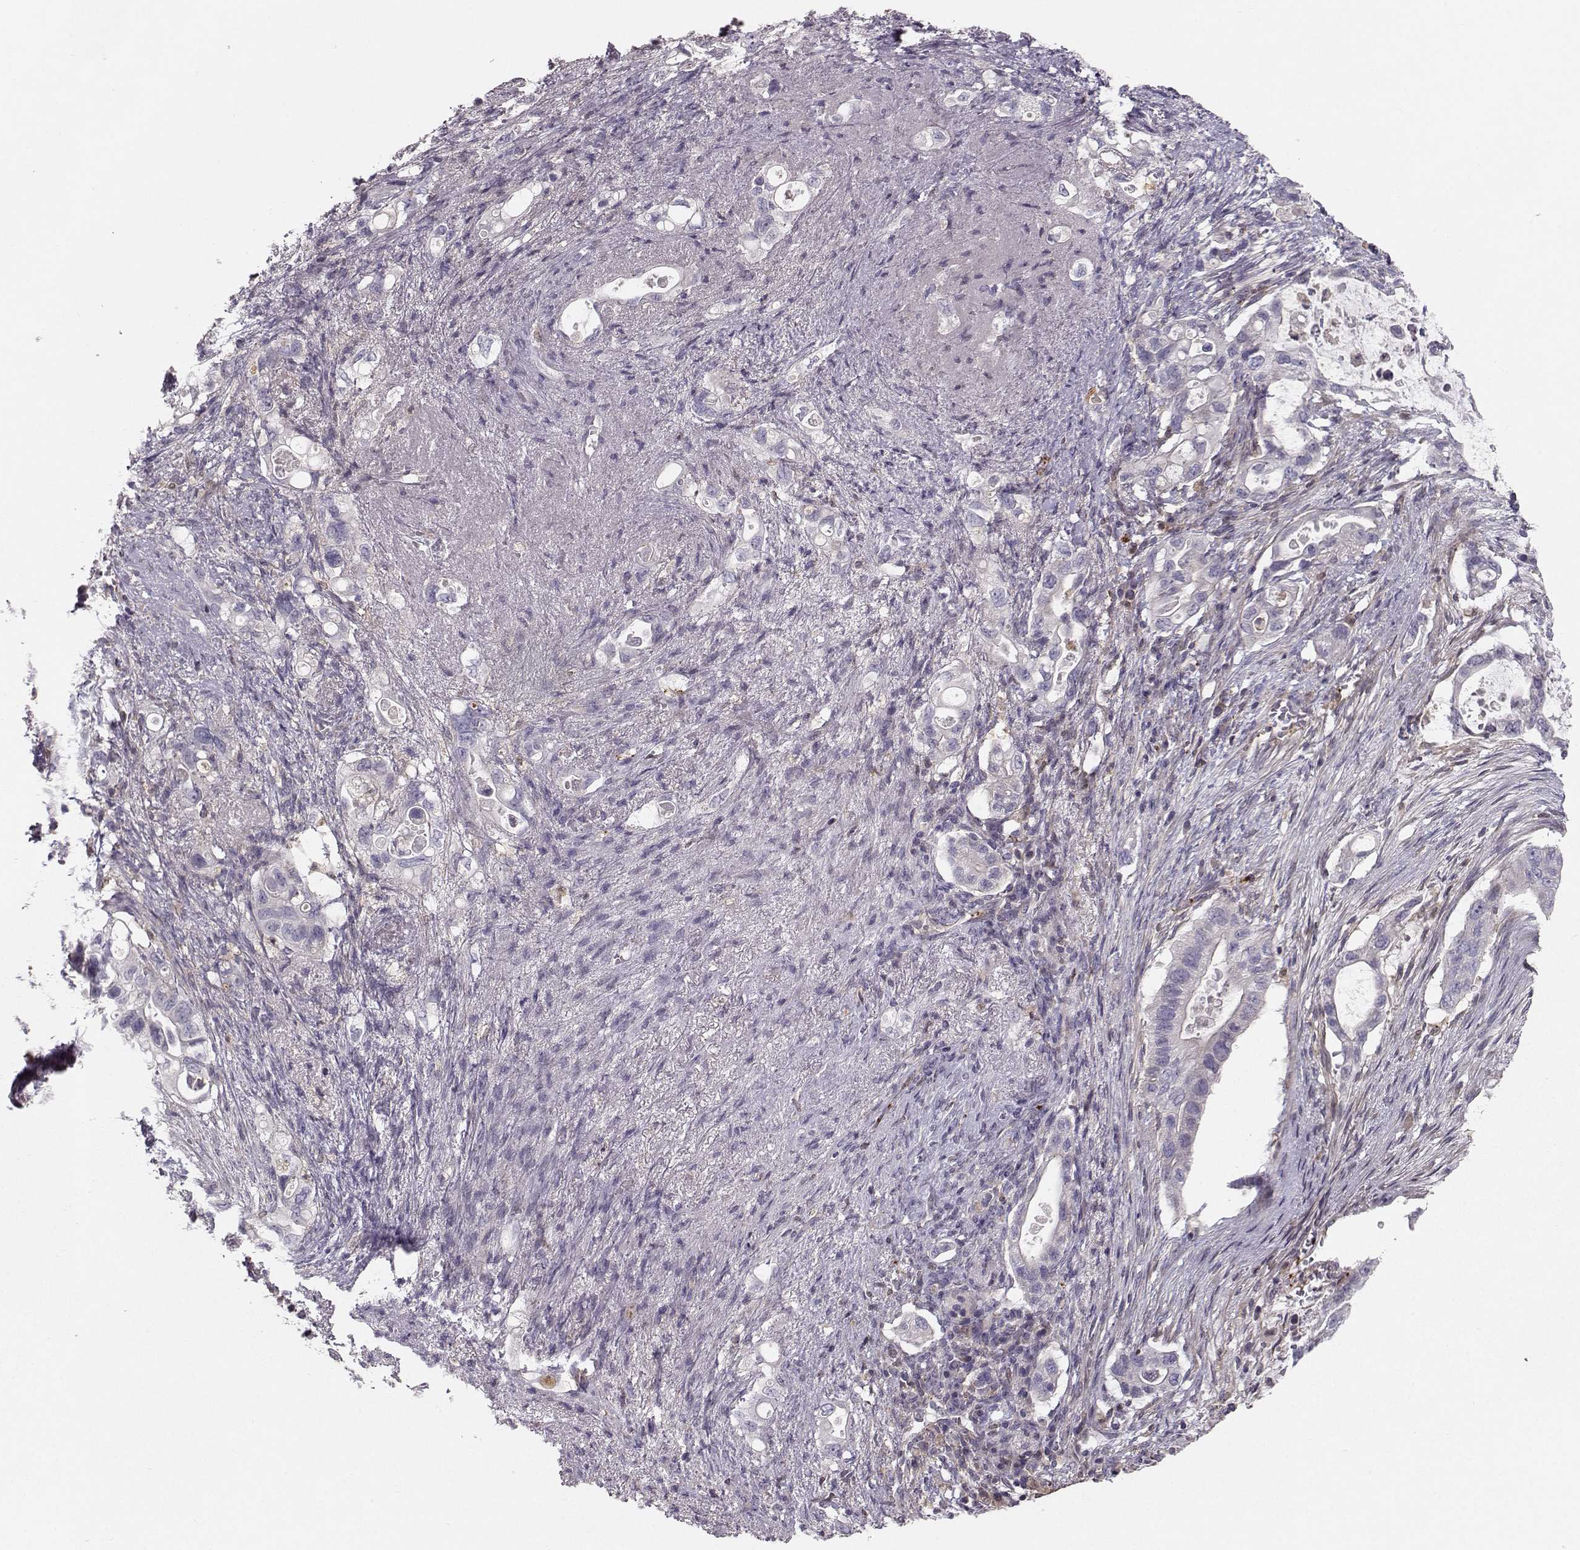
{"staining": {"intensity": "negative", "quantity": "none", "location": "none"}, "tissue": "pancreatic cancer", "cell_type": "Tumor cells", "image_type": "cancer", "snomed": [{"axis": "morphology", "description": "Adenocarcinoma, NOS"}, {"axis": "topography", "description": "Pancreas"}], "caption": "Tumor cells are negative for protein expression in human adenocarcinoma (pancreatic).", "gene": "ASB16", "patient": {"sex": "female", "age": 72}}